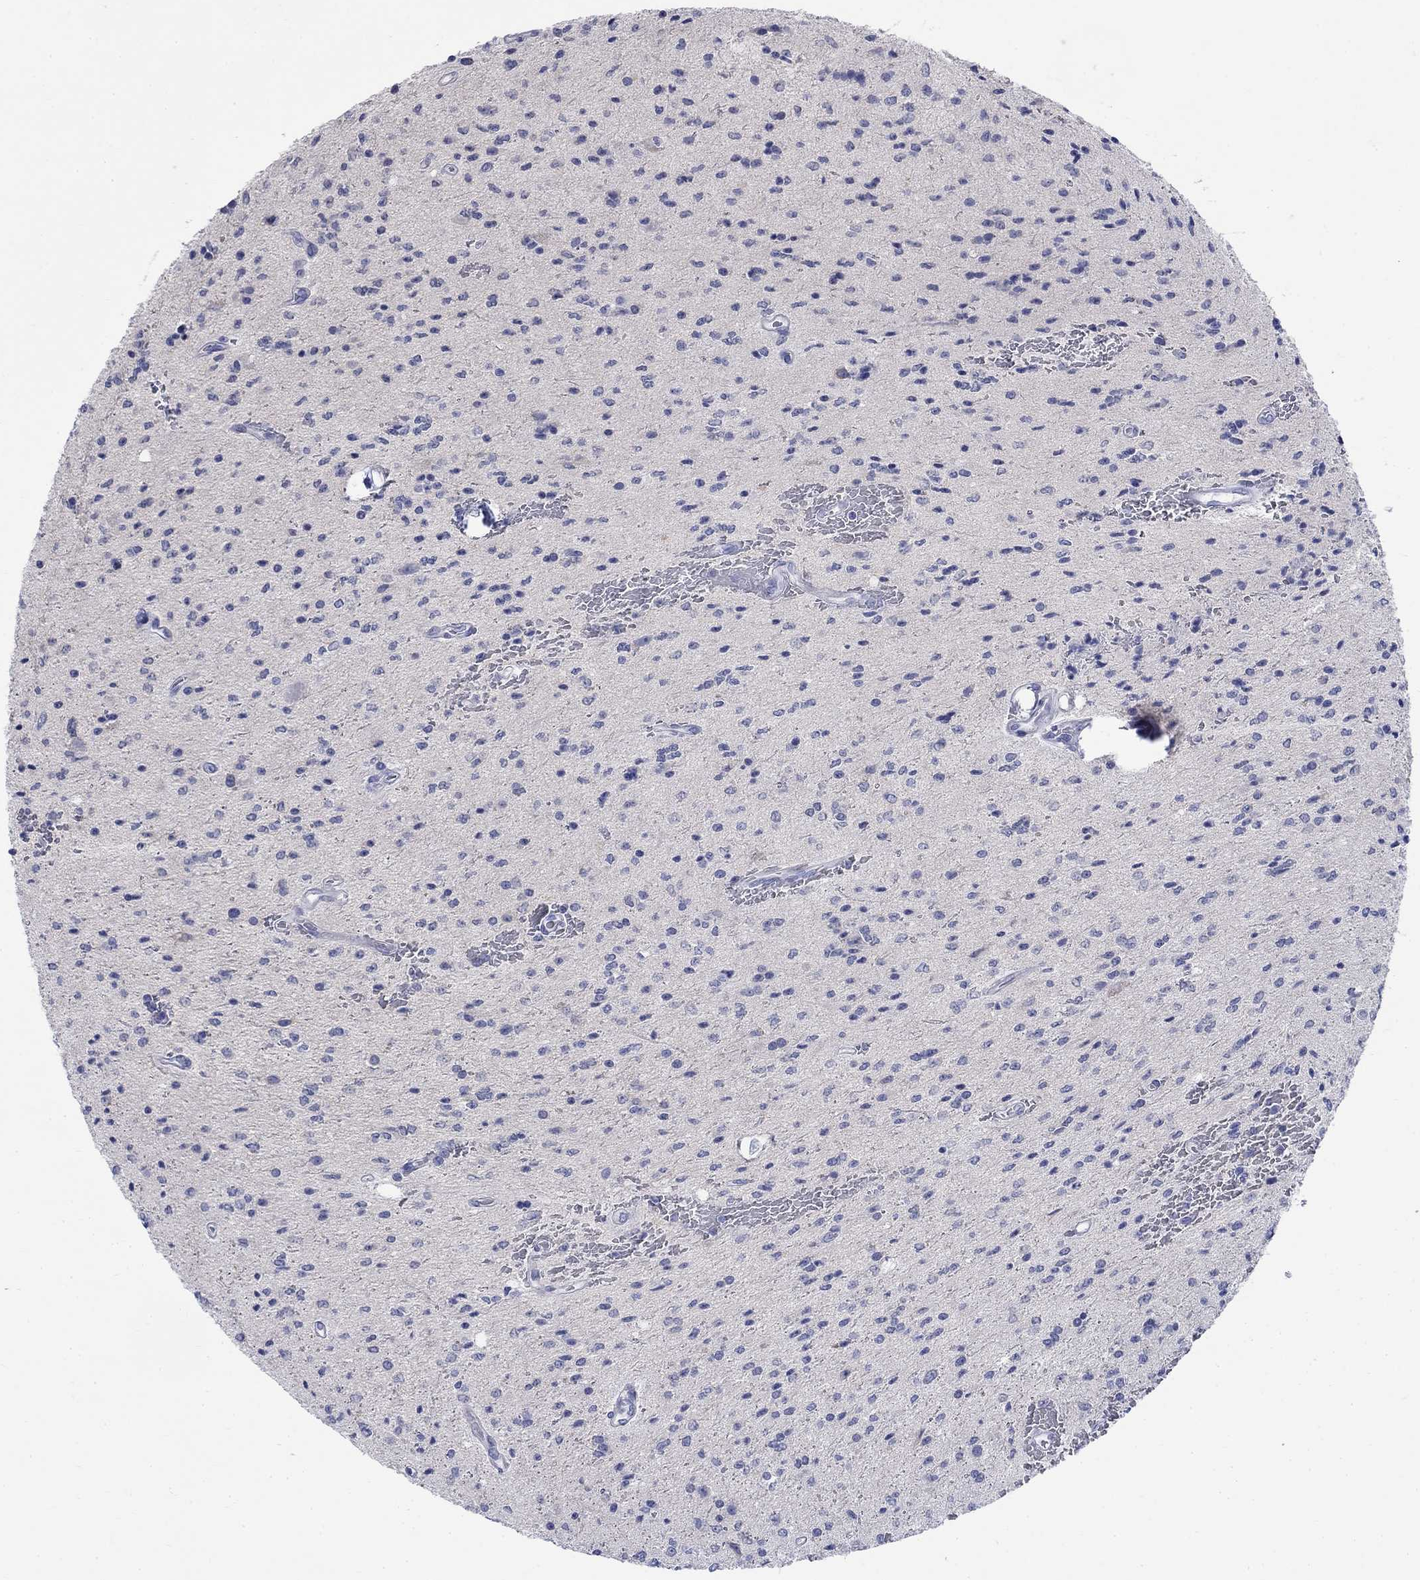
{"staining": {"intensity": "negative", "quantity": "none", "location": "none"}, "tissue": "glioma", "cell_type": "Tumor cells", "image_type": "cancer", "snomed": [{"axis": "morphology", "description": "Glioma, malignant, Low grade"}, {"axis": "topography", "description": "Brain"}], "caption": "This is a photomicrograph of immunohistochemistry (IHC) staining of glioma, which shows no staining in tumor cells.", "gene": "IGF2BP3", "patient": {"sex": "male", "age": 67}}